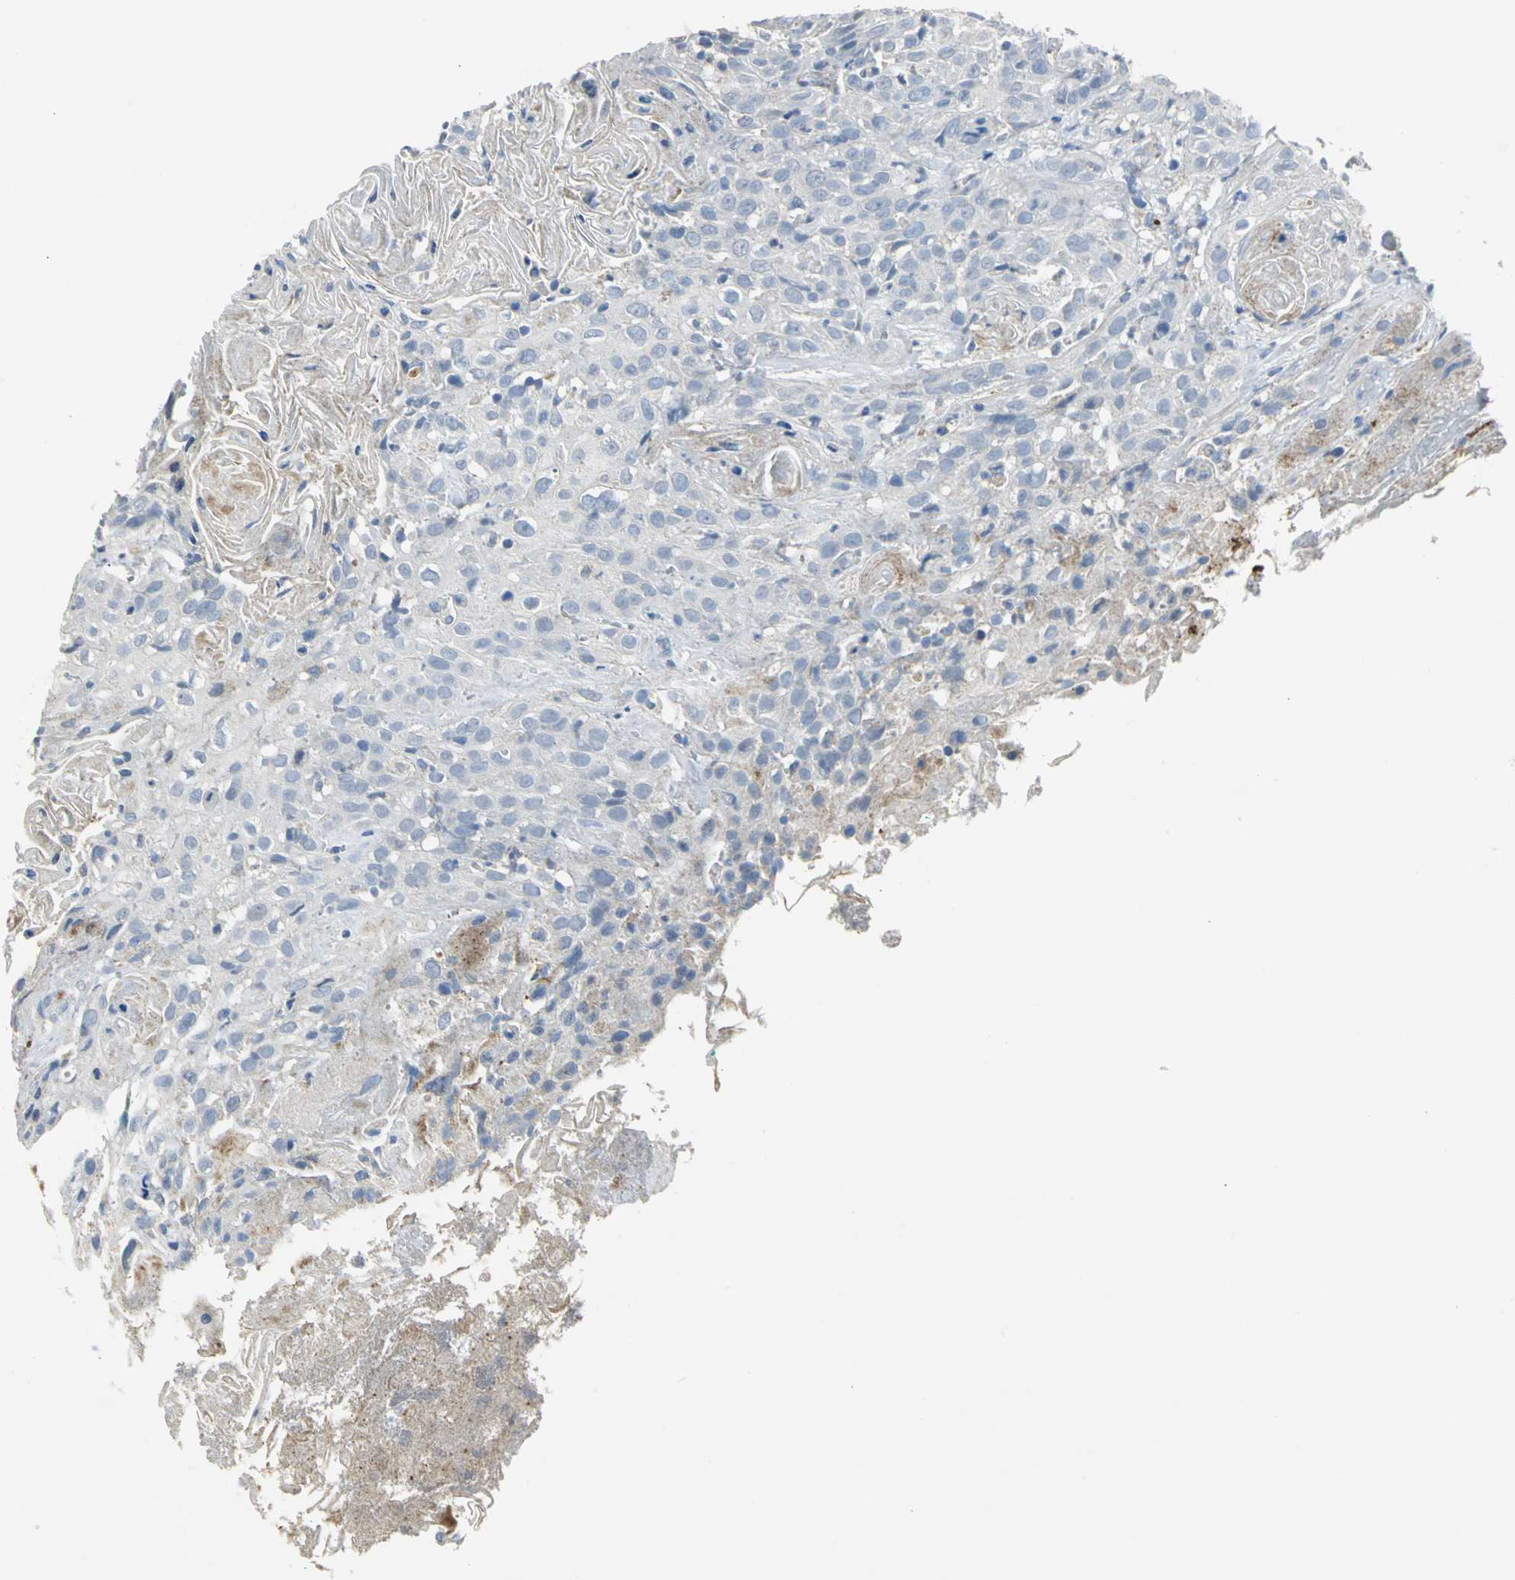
{"staining": {"intensity": "weak", "quantity": "<25%", "location": "cytoplasmic/membranous"}, "tissue": "head and neck cancer", "cell_type": "Tumor cells", "image_type": "cancer", "snomed": [{"axis": "morphology", "description": "Squamous cell carcinoma, NOS"}, {"axis": "topography", "description": "Head-Neck"}], "caption": "Protein analysis of squamous cell carcinoma (head and neck) exhibits no significant staining in tumor cells.", "gene": "SPPL2B", "patient": {"sex": "female", "age": 84}}